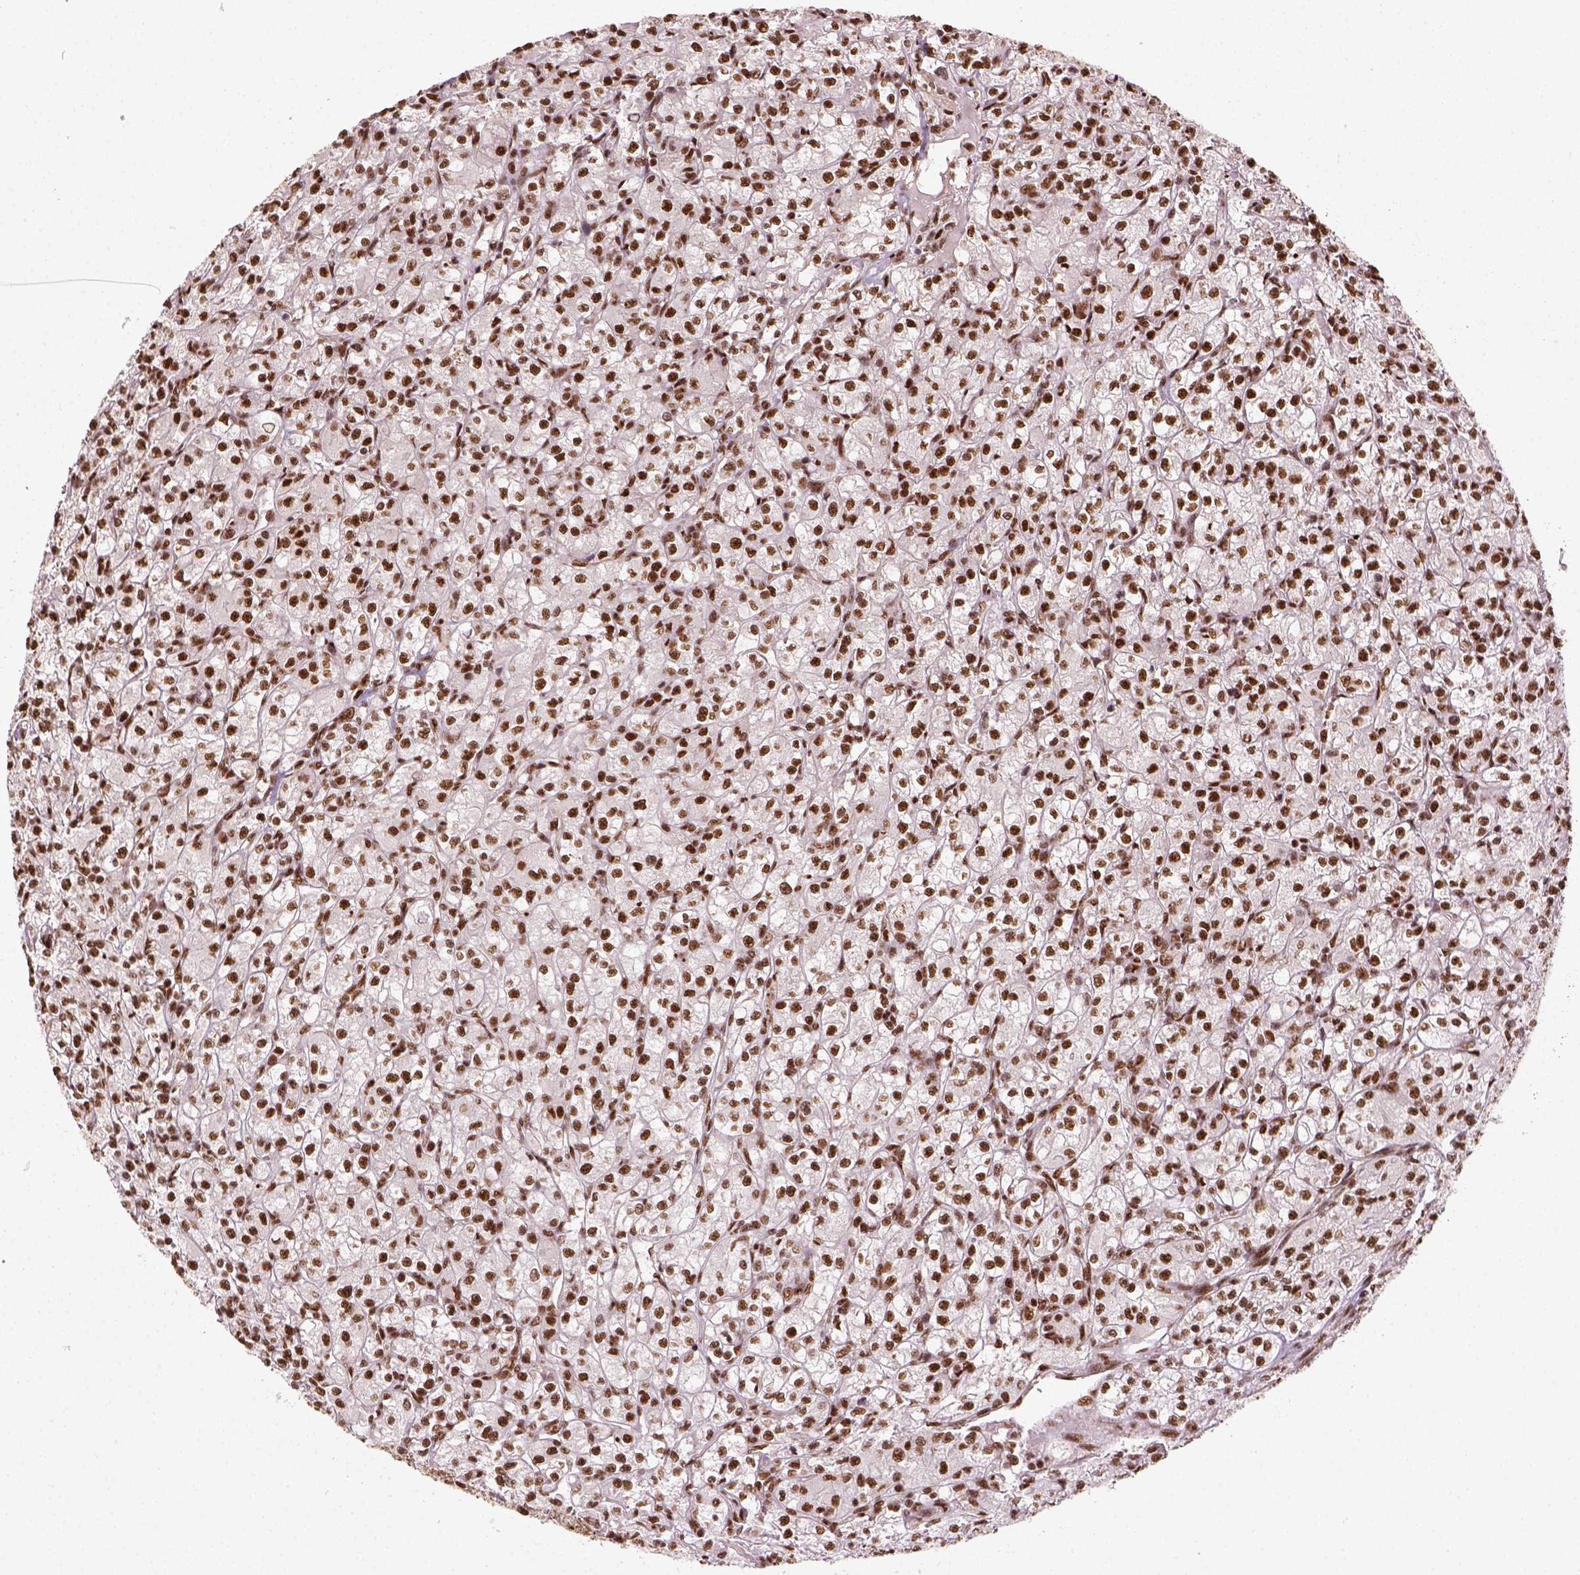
{"staining": {"intensity": "strong", "quantity": ">75%", "location": "nuclear"}, "tissue": "renal cancer", "cell_type": "Tumor cells", "image_type": "cancer", "snomed": [{"axis": "morphology", "description": "Adenocarcinoma, NOS"}, {"axis": "topography", "description": "Kidney"}], "caption": "Renal cancer (adenocarcinoma) stained for a protein displays strong nuclear positivity in tumor cells. (IHC, brightfield microscopy, high magnification).", "gene": "CCAR1", "patient": {"sex": "female", "age": 70}}